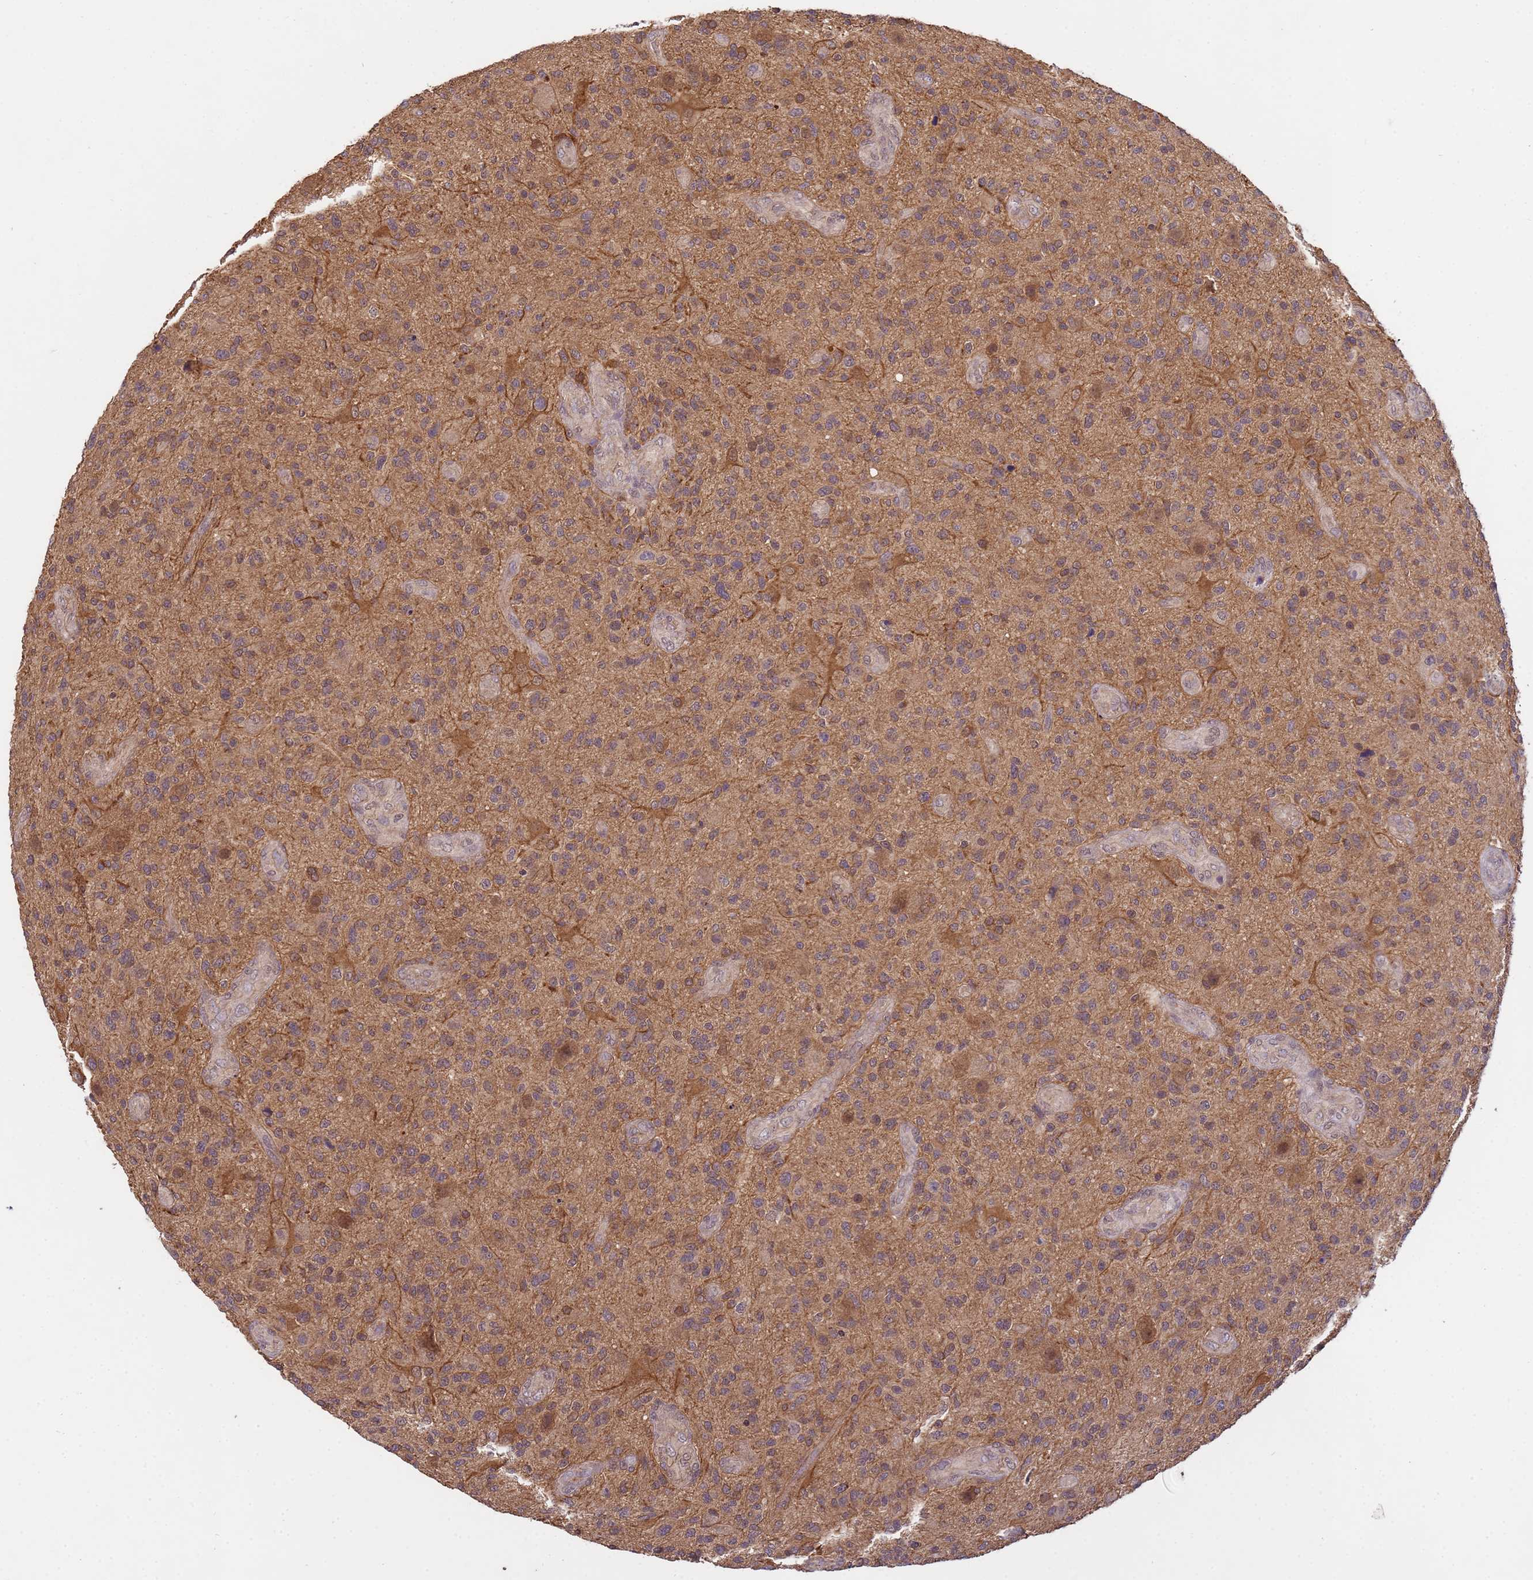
{"staining": {"intensity": "weak", "quantity": "25%-75%", "location": "cytoplasmic/membranous"}, "tissue": "glioma", "cell_type": "Tumor cells", "image_type": "cancer", "snomed": [{"axis": "morphology", "description": "Glioma, malignant, High grade"}, {"axis": "topography", "description": "Brain"}], "caption": "DAB (3,3'-diaminobenzidine) immunohistochemical staining of human glioma displays weak cytoplasmic/membranous protein staining in approximately 25%-75% of tumor cells. (DAB (3,3'-diaminobenzidine) IHC with brightfield microscopy, high magnification).", "gene": "NPEPPS", "patient": {"sex": "male", "age": 47}}